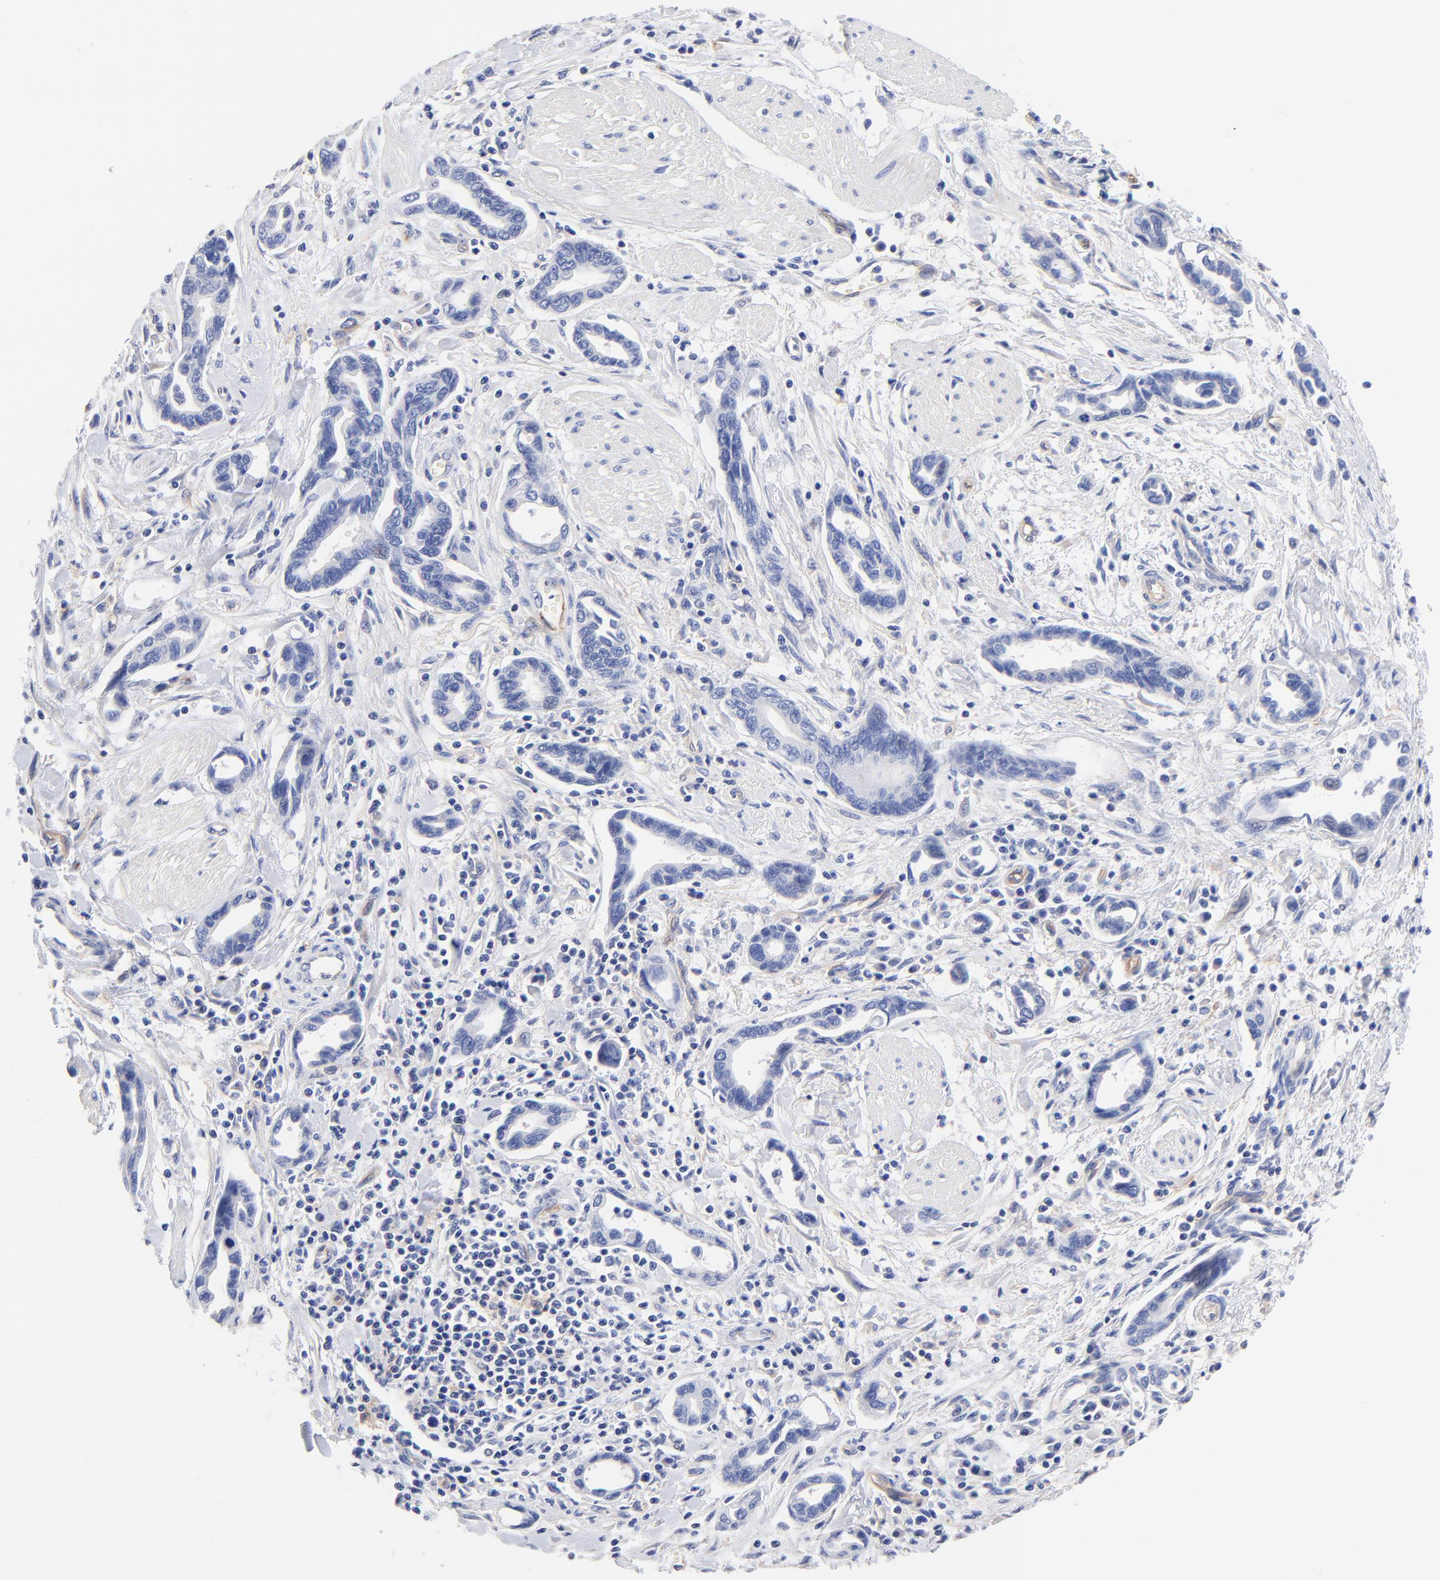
{"staining": {"intensity": "negative", "quantity": "none", "location": "none"}, "tissue": "pancreatic cancer", "cell_type": "Tumor cells", "image_type": "cancer", "snomed": [{"axis": "morphology", "description": "Adenocarcinoma, NOS"}, {"axis": "topography", "description": "Pancreas"}], "caption": "Tumor cells are negative for protein expression in human pancreatic adenocarcinoma.", "gene": "SLC44A2", "patient": {"sex": "female", "age": 57}}